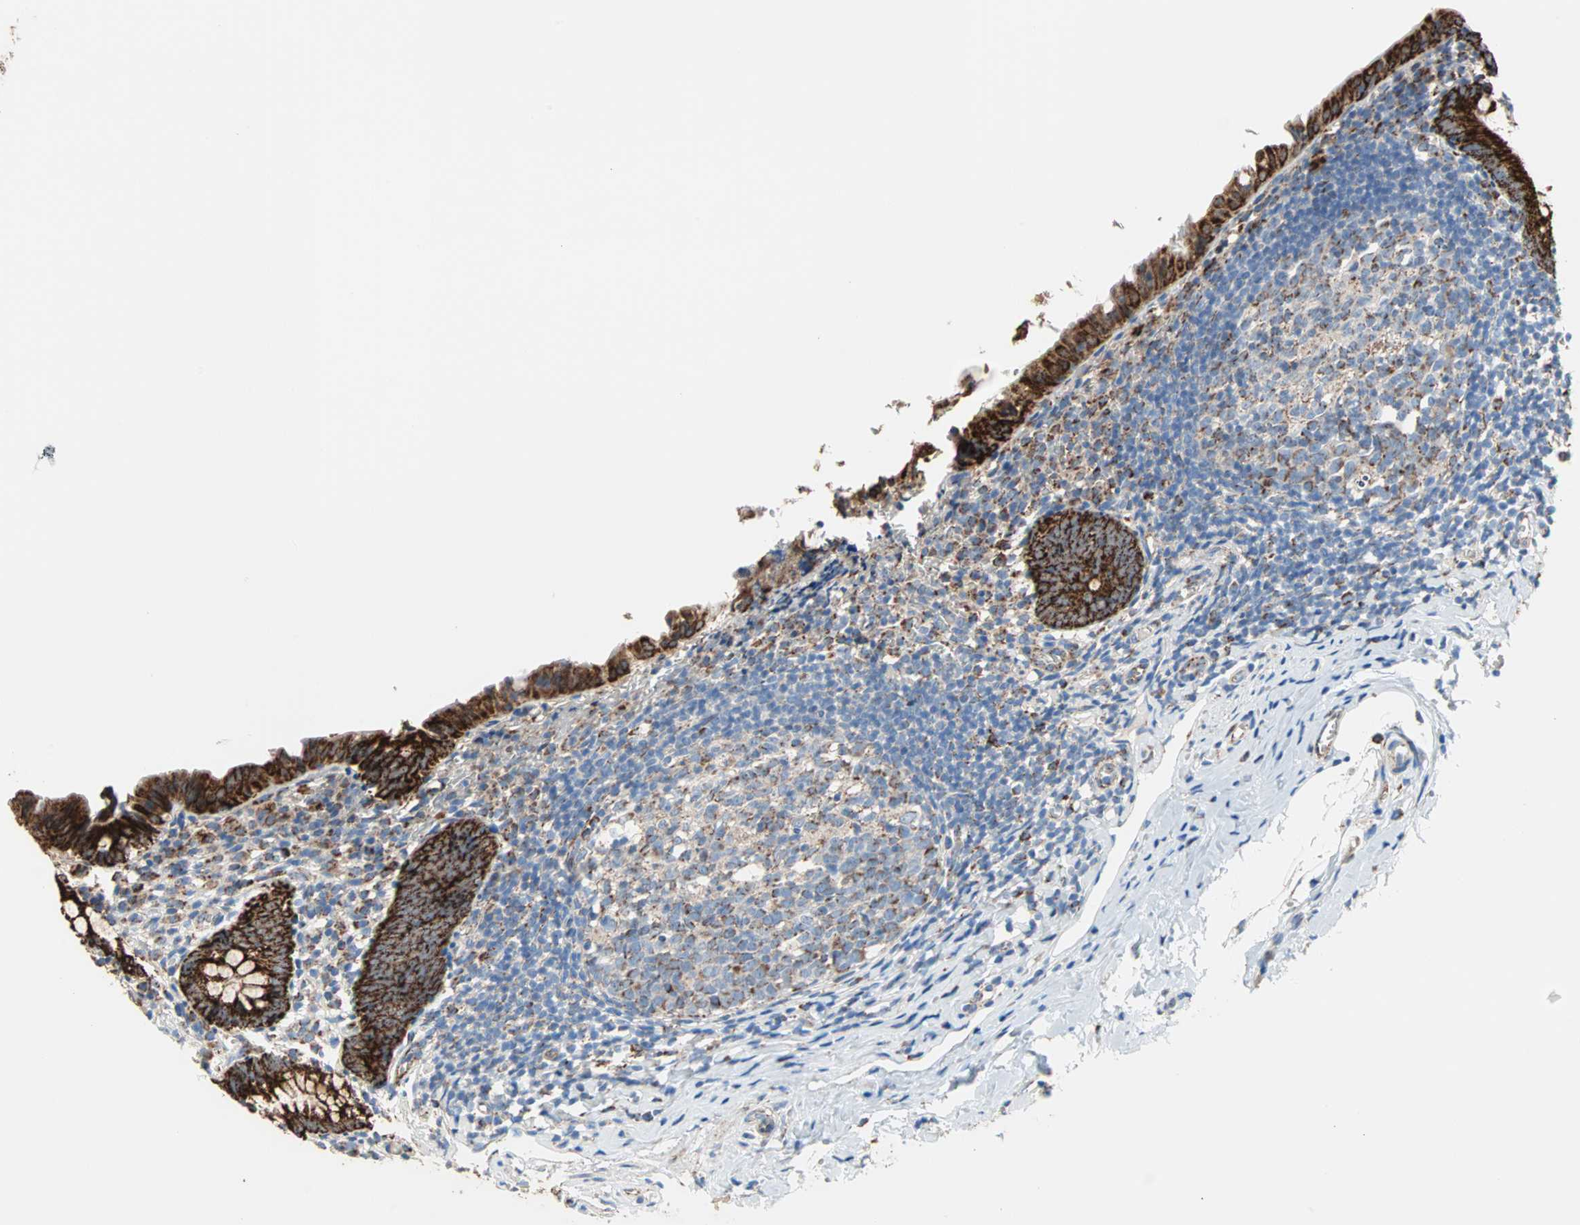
{"staining": {"intensity": "strong", "quantity": ">75%", "location": "cytoplasmic/membranous"}, "tissue": "appendix", "cell_type": "Glandular cells", "image_type": "normal", "snomed": [{"axis": "morphology", "description": "Normal tissue, NOS"}, {"axis": "topography", "description": "Appendix"}], "caption": "Immunohistochemical staining of normal appendix demonstrates strong cytoplasmic/membranous protein positivity in approximately >75% of glandular cells. The staining is performed using DAB (3,3'-diaminobenzidine) brown chromogen to label protein expression. The nuclei are counter-stained blue using hematoxylin.", "gene": "TST", "patient": {"sex": "female", "age": 10}}